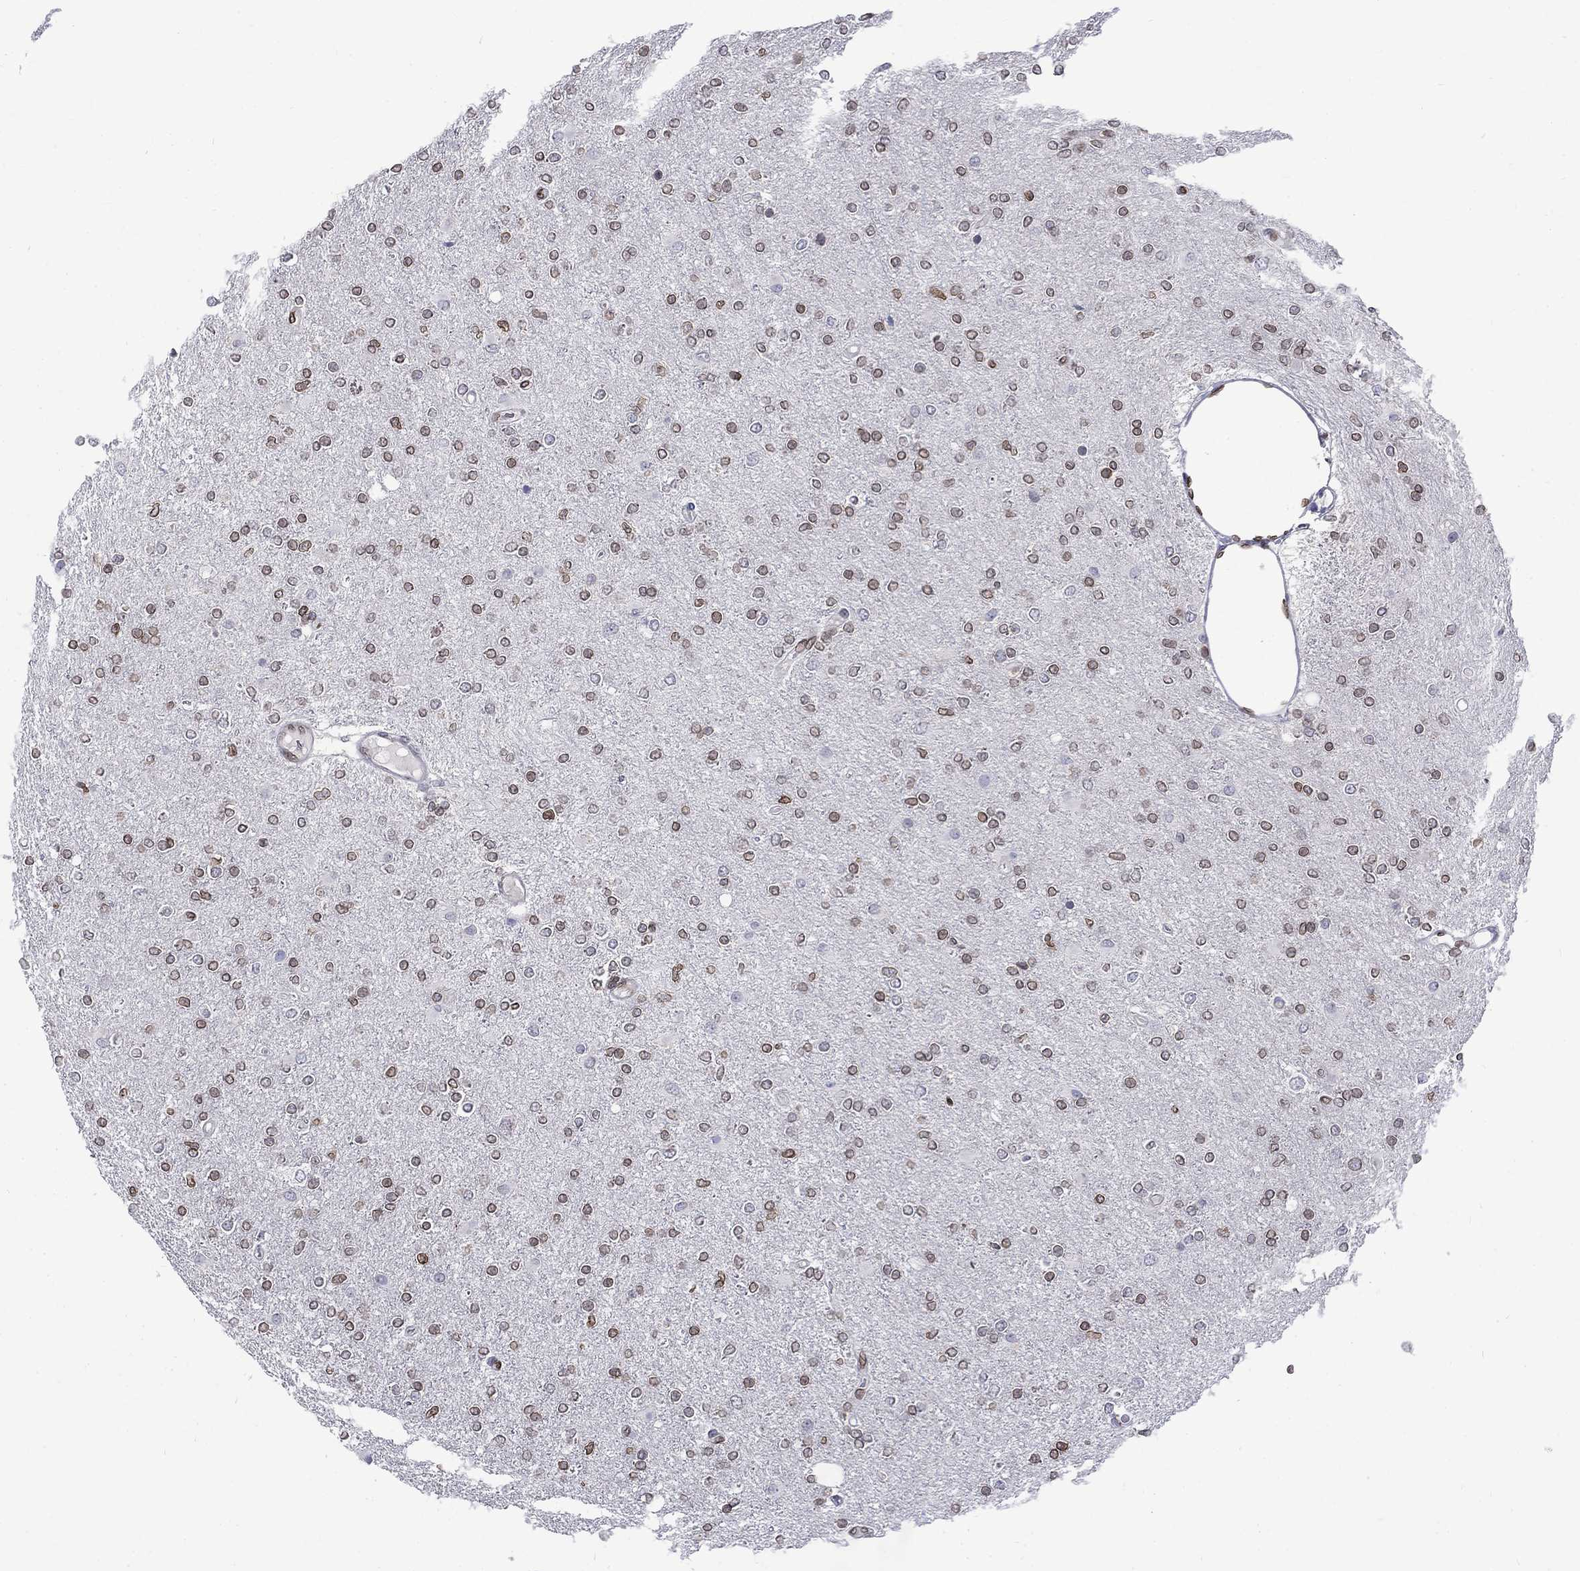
{"staining": {"intensity": "moderate", "quantity": ">75%", "location": "cytoplasmic/membranous,nuclear"}, "tissue": "glioma", "cell_type": "Tumor cells", "image_type": "cancer", "snomed": [{"axis": "morphology", "description": "Glioma, malignant, High grade"}, {"axis": "topography", "description": "Cerebral cortex"}], "caption": "Immunohistochemistry staining of glioma, which demonstrates medium levels of moderate cytoplasmic/membranous and nuclear positivity in about >75% of tumor cells indicating moderate cytoplasmic/membranous and nuclear protein positivity. The staining was performed using DAB (3,3'-diaminobenzidine) (brown) for protein detection and nuclei were counterstained in hematoxylin (blue).", "gene": "SLA", "patient": {"sex": "male", "age": 70}}